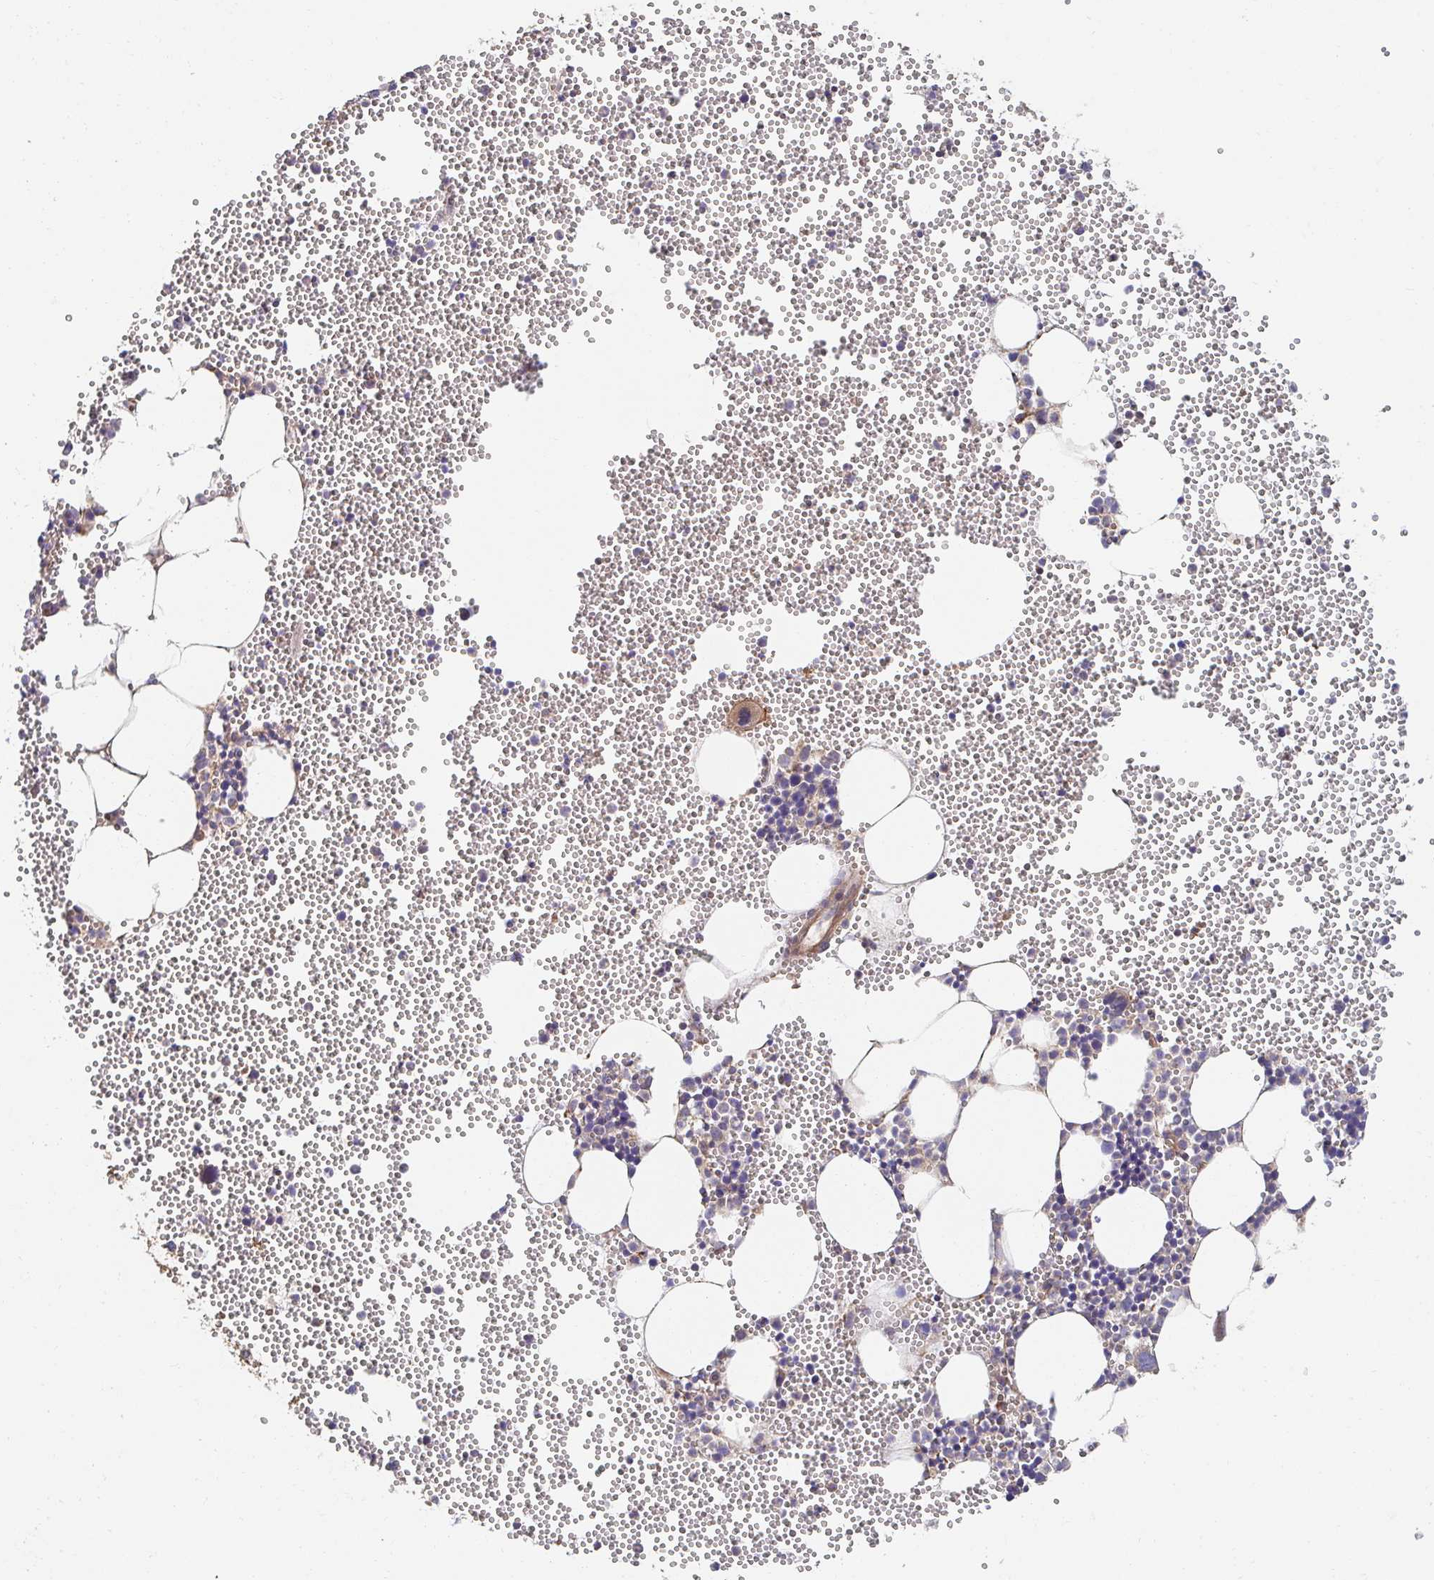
{"staining": {"intensity": "moderate", "quantity": "<25%", "location": "cytoplasmic/membranous"}, "tissue": "bone marrow", "cell_type": "Hematopoietic cells", "image_type": "normal", "snomed": [{"axis": "morphology", "description": "Normal tissue, NOS"}, {"axis": "topography", "description": "Bone marrow"}], "caption": "This image reveals IHC staining of unremarkable bone marrow, with low moderate cytoplasmic/membranous positivity in approximately <25% of hematopoietic cells.", "gene": "APBB1", "patient": {"sex": "female", "age": 80}}